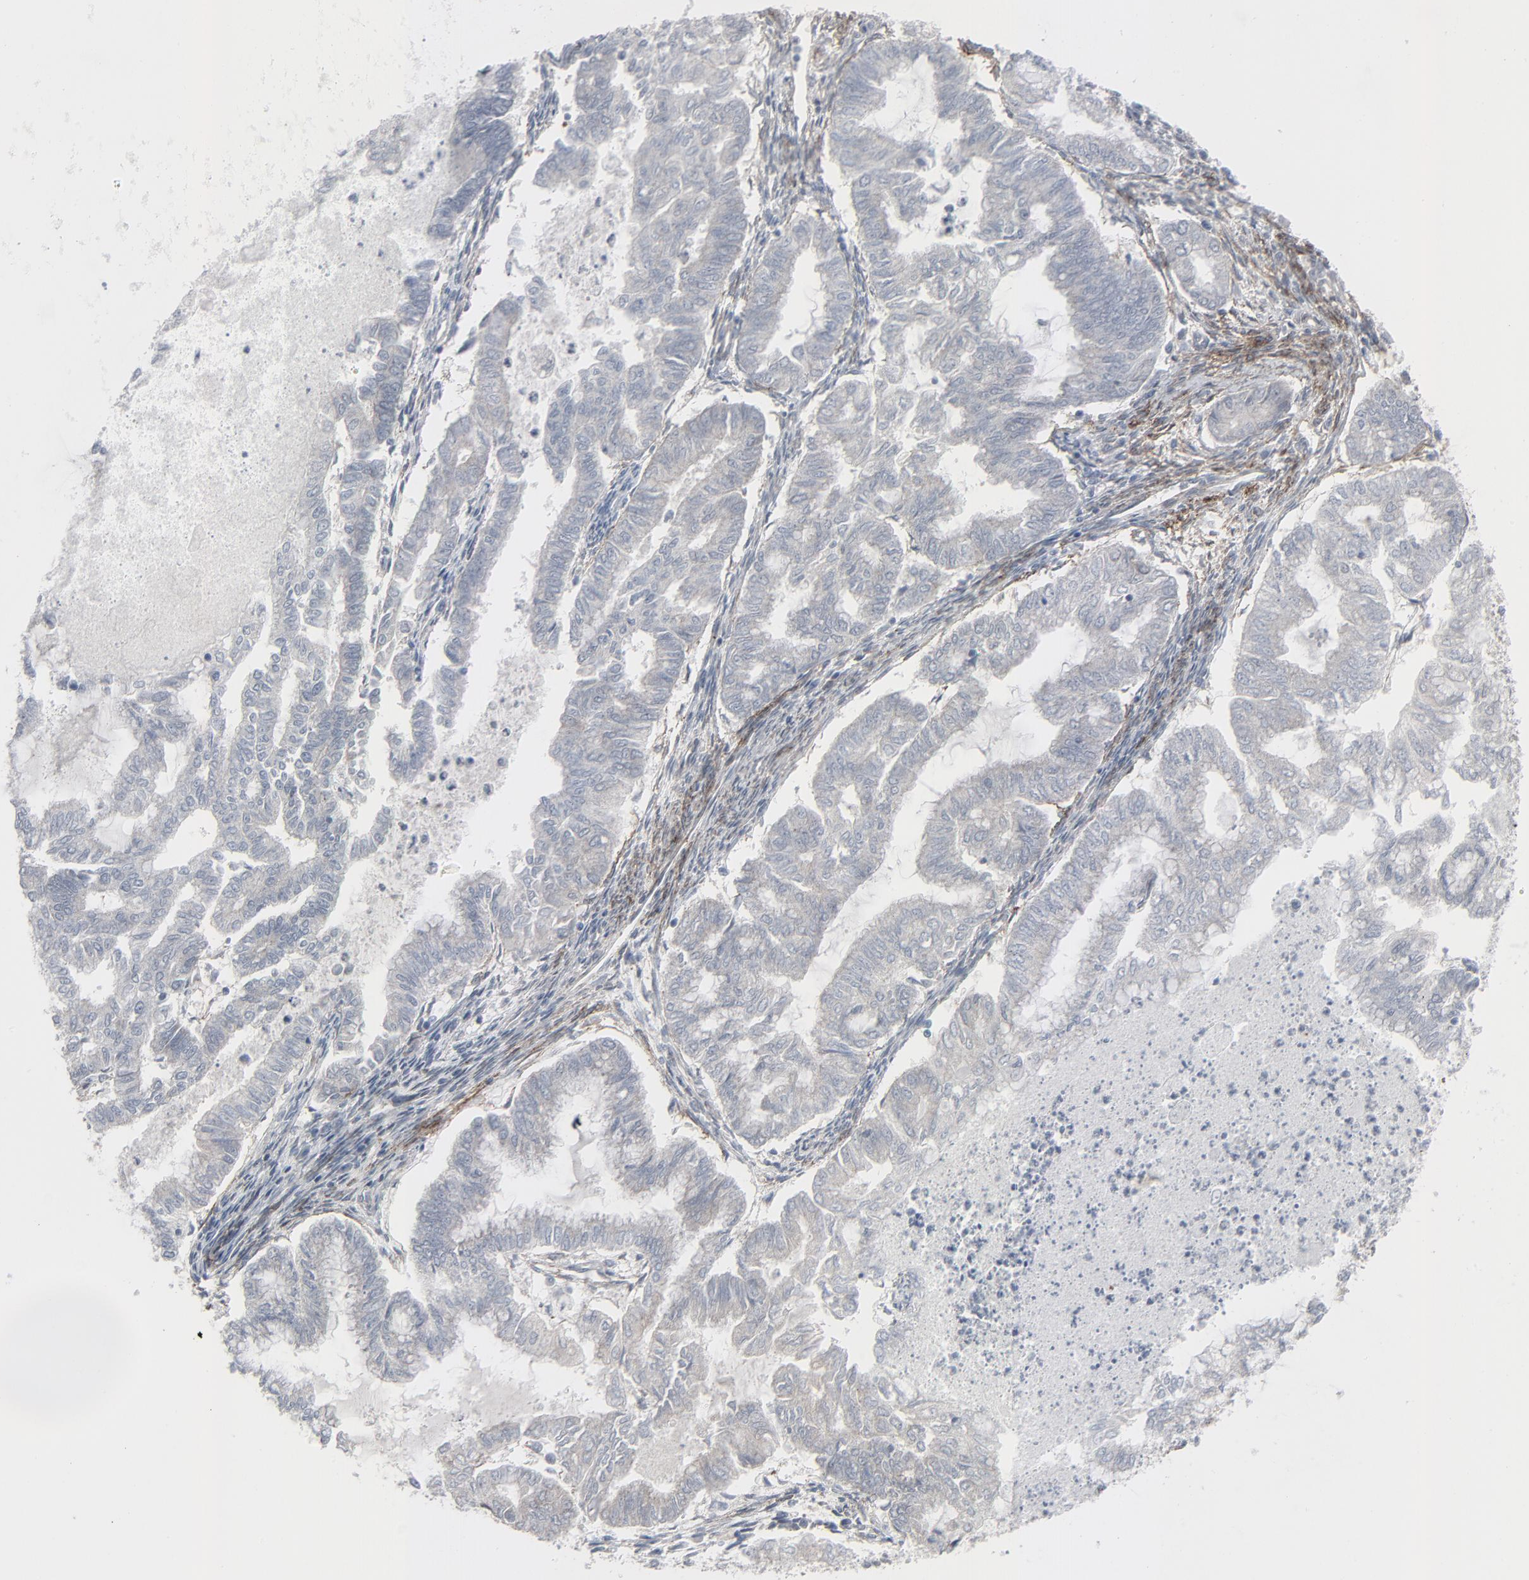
{"staining": {"intensity": "negative", "quantity": "none", "location": "none"}, "tissue": "endometrial cancer", "cell_type": "Tumor cells", "image_type": "cancer", "snomed": [{"axis": "morphology", "description": "Adenocarcinoma, NOS"}, {"axis": "topography", "description": "Endometrium"}], "caption": "Protein analysis of endometrial adenocarcinoma reveals no significant expression in tumor cells.", "gene": "NEUROD1", "patient": {"sex": "female", "age": 79}}